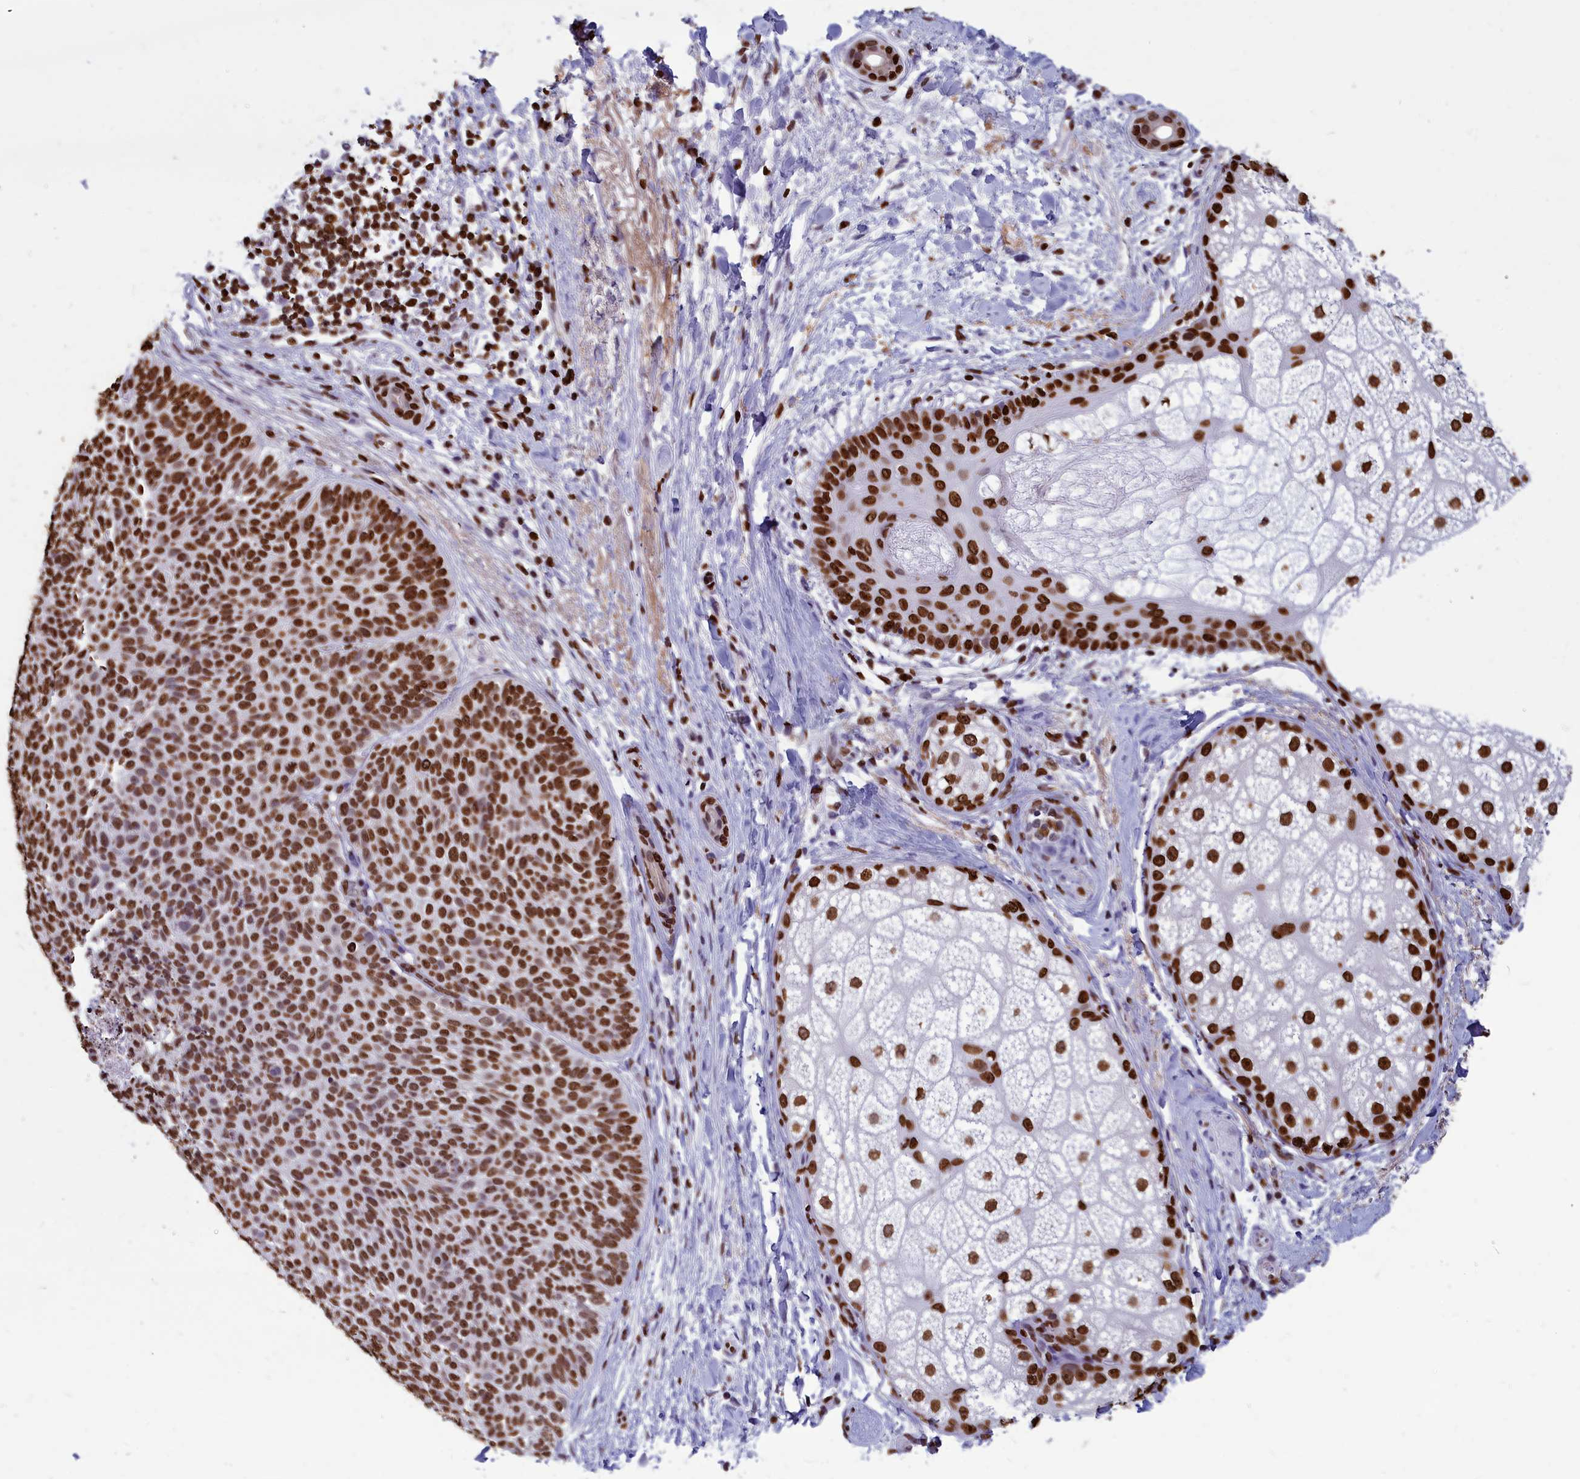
{"staining": {"intensity": "strong", "quantity": ">75%", "location": "nuclear"}, "tissue": "skin cancer", "cell_type": "Tumor cells", "image_type": "cancer", "snomed": [{"axis": "morphology", "description": "Basal cell carcinoma"}, {"axis": "topography", "description": "Skin"}], "caption": "Immunohistochemistry micrograph of human basal cell carcinoma (skin) stained for a protein (brown), which demonstrates high levels of strong nuclear positivity in approximately >75% of tumor cells.", "gene": "AKAP17A", "patient": {"sex": "male", "age": 85}}